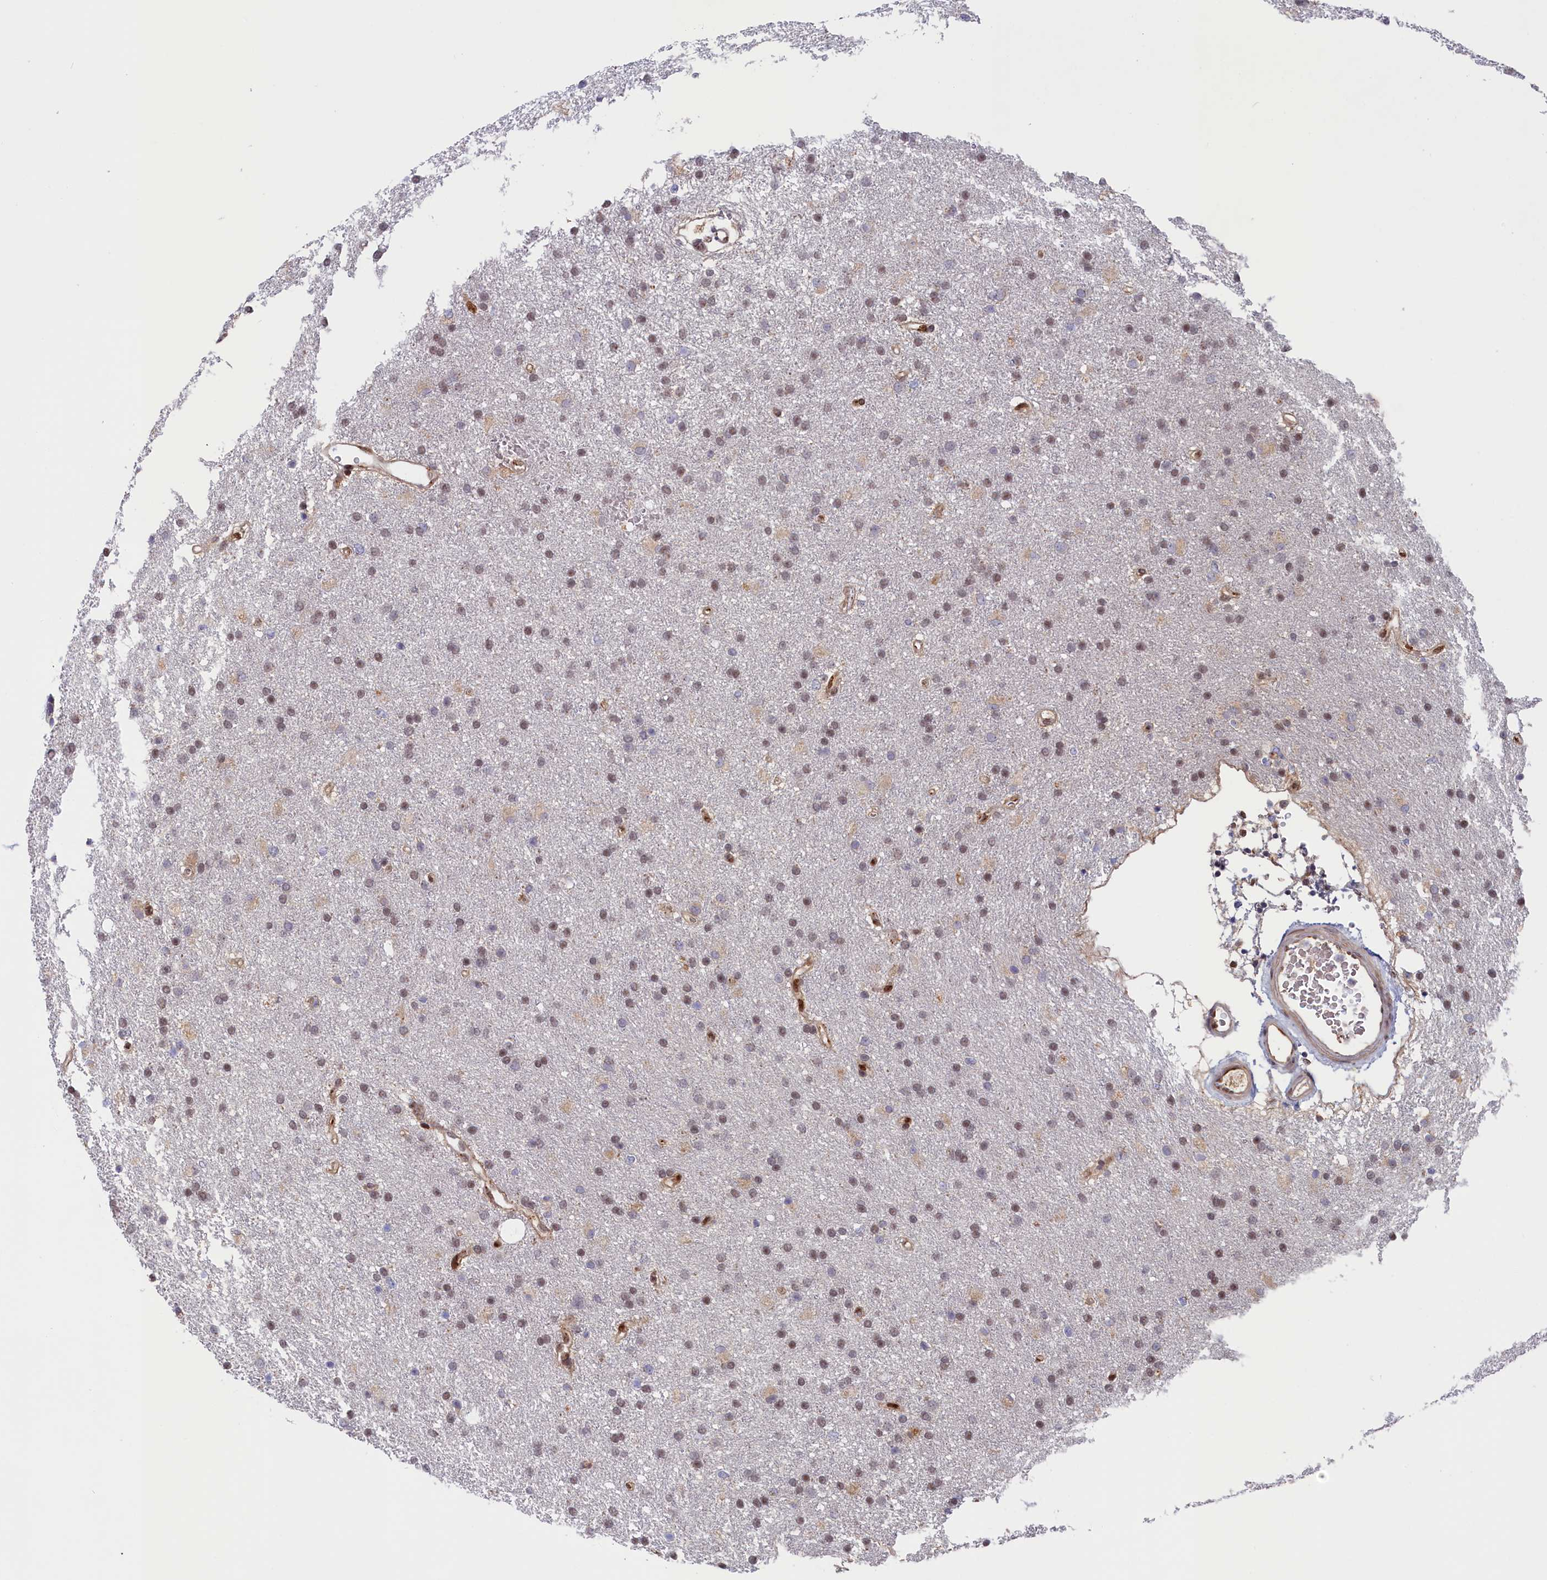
{"staining": {"intensity": "weak", "quantity": "25%-75%", "location": "nuclear"}, "tissue": "glioma", "cell_type": "Tumor cells", "image_type": "cancer", "snomed": [{"axis": "morphology", "description": "Glioma, malignant, High grade"}, {"axis": "topography", "description": "Brain"}], "caption": "Immunohistochemistry image of glioma stained for a protein (brown), which shows low levels of weak nuclear positivity in approximately 25%-75% of tumor cells.", "gene": "CHST12", "patient": {"sex": "male", "age": 77}}